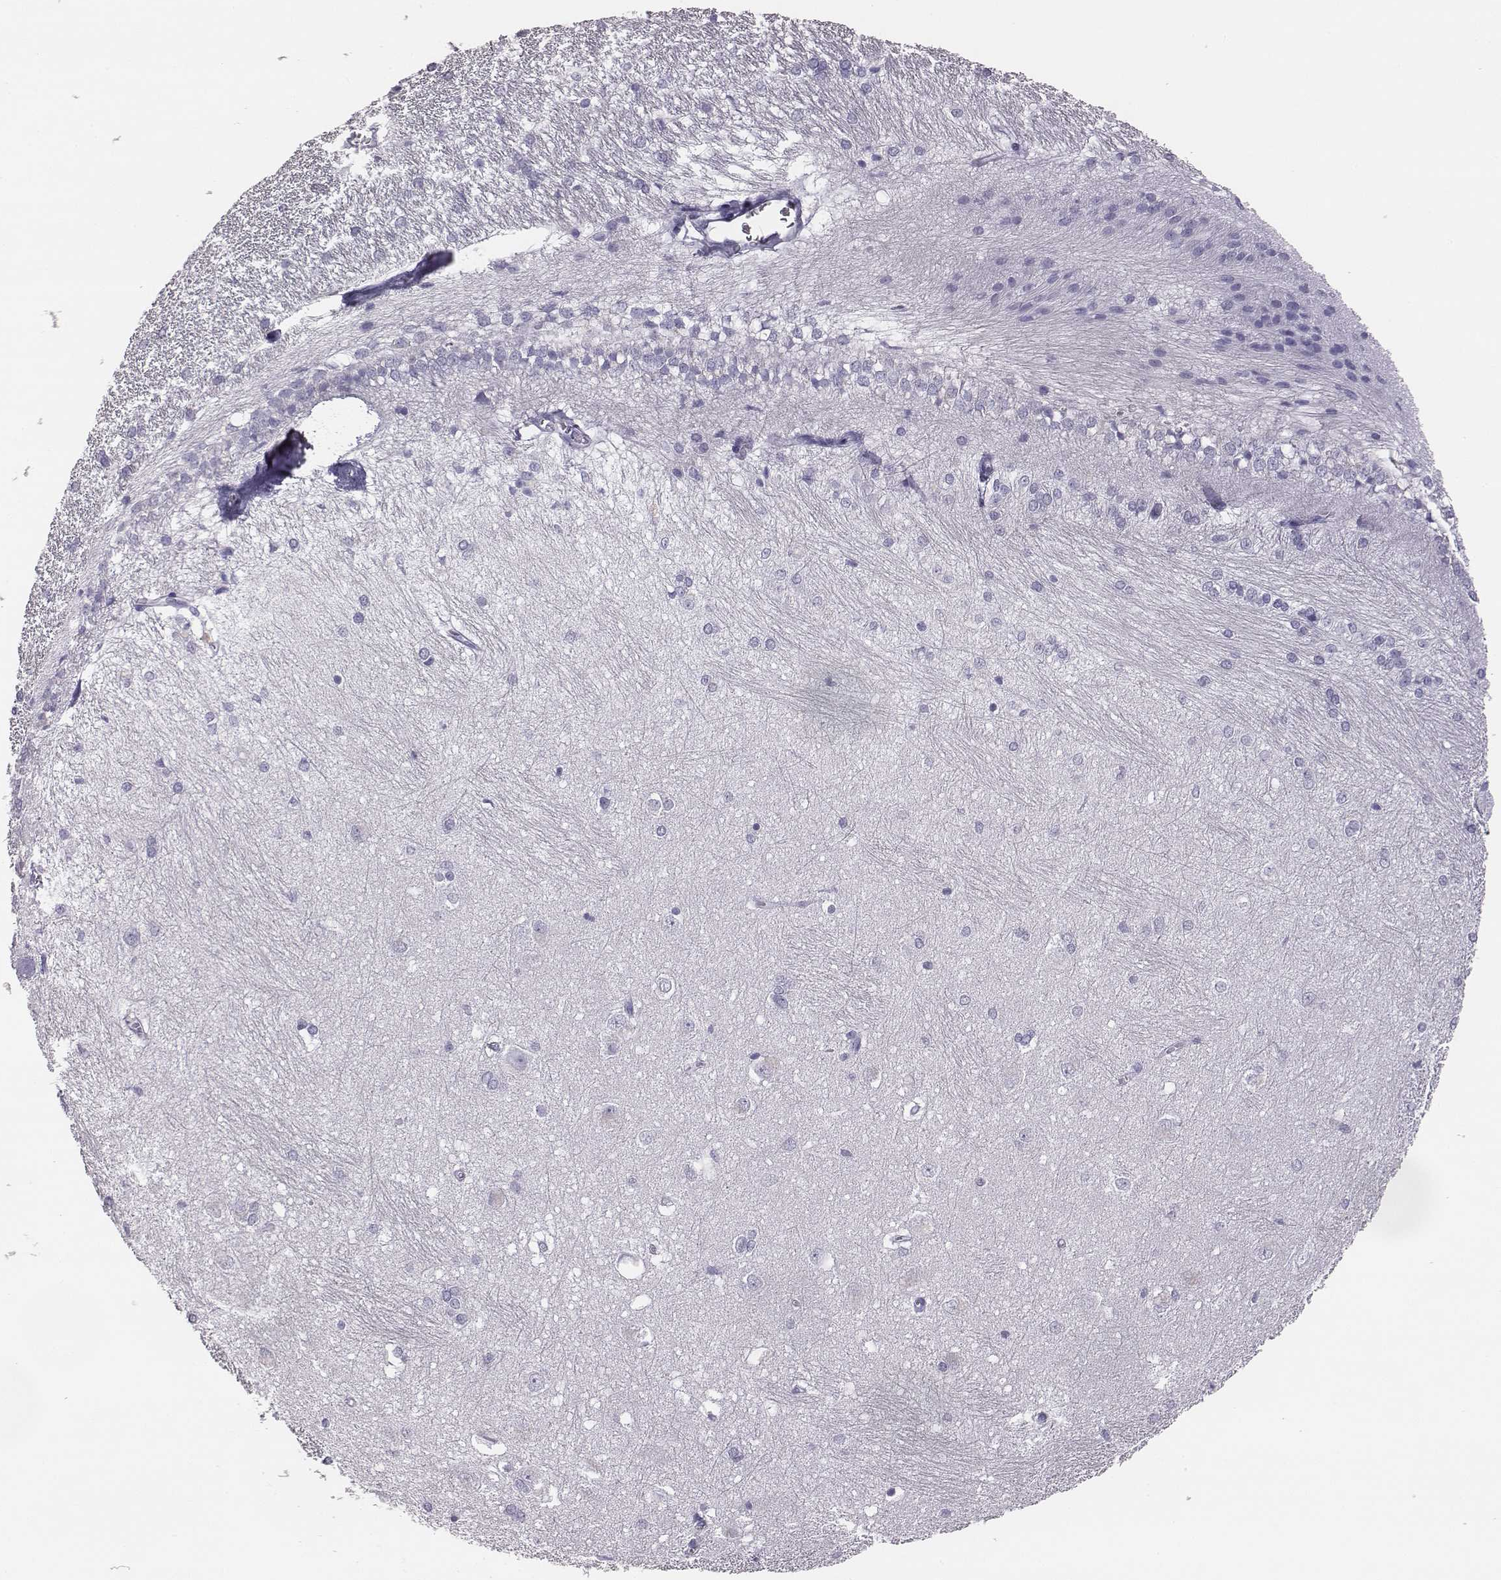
{"staining": {"intensity": "negative", "quantity": "none", "location": "none"}, "tissue": "hippocampus", "cell_type": "Glial cells", "image_type": "normal", "snomed": [{"axis": "morphology", "description": "Normal tissue, NOS"}, {"axis": "topography", "description": "Cerebral cortex"}, {"axis": "topography", "description": "Hippocampus"}], "caption": "High magnification brightfield microscopy of normal hippocampus stained with DAB (3,3'-diaminobenzidine) (brown) and counterstained with hematoxylin (blue): glial cells show no significant staining.", "gene": "ACOD1", "patient": {"sex": "female", "age": 19}}